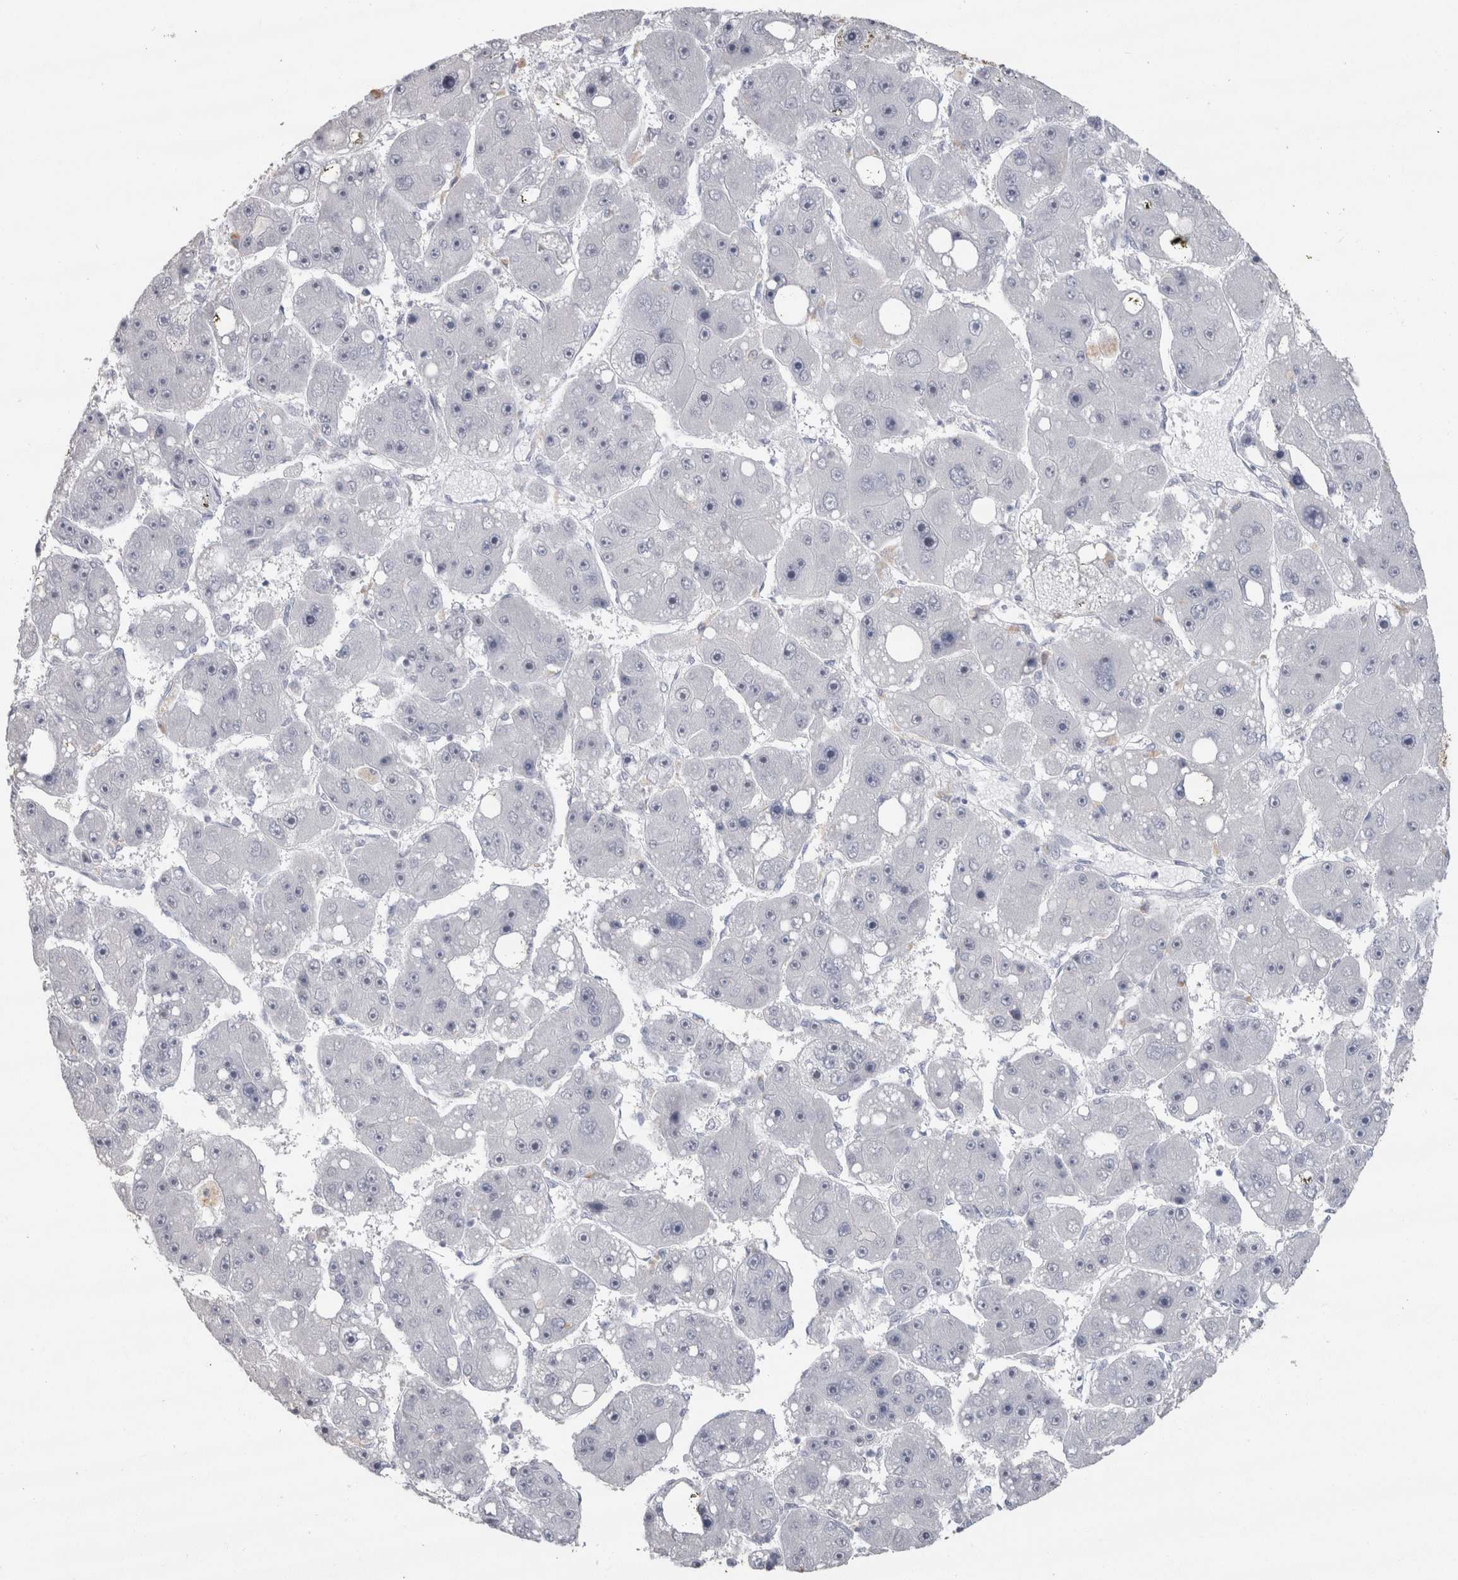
{"staining": {"intensity": "negative", "quantity": "none", "location": "none"}, "tissue": "liver cancer", "cell_type": "Tumor cells", "image_type": "cancer", "snomed": [{"axis": "morphology", "description": "Carcinoma, Hepatocellular, NOS"}, {"axis": "topography", "description": "Liver"}], "caption": "An immunohistochemistry micrograph of liver hepatocellular carcinoma is shown. There is no staining in tumor cells of liver hepatocellular carcinoma.", "gene": "CDH17", "patient": {"sex": "female", "age": 61}}